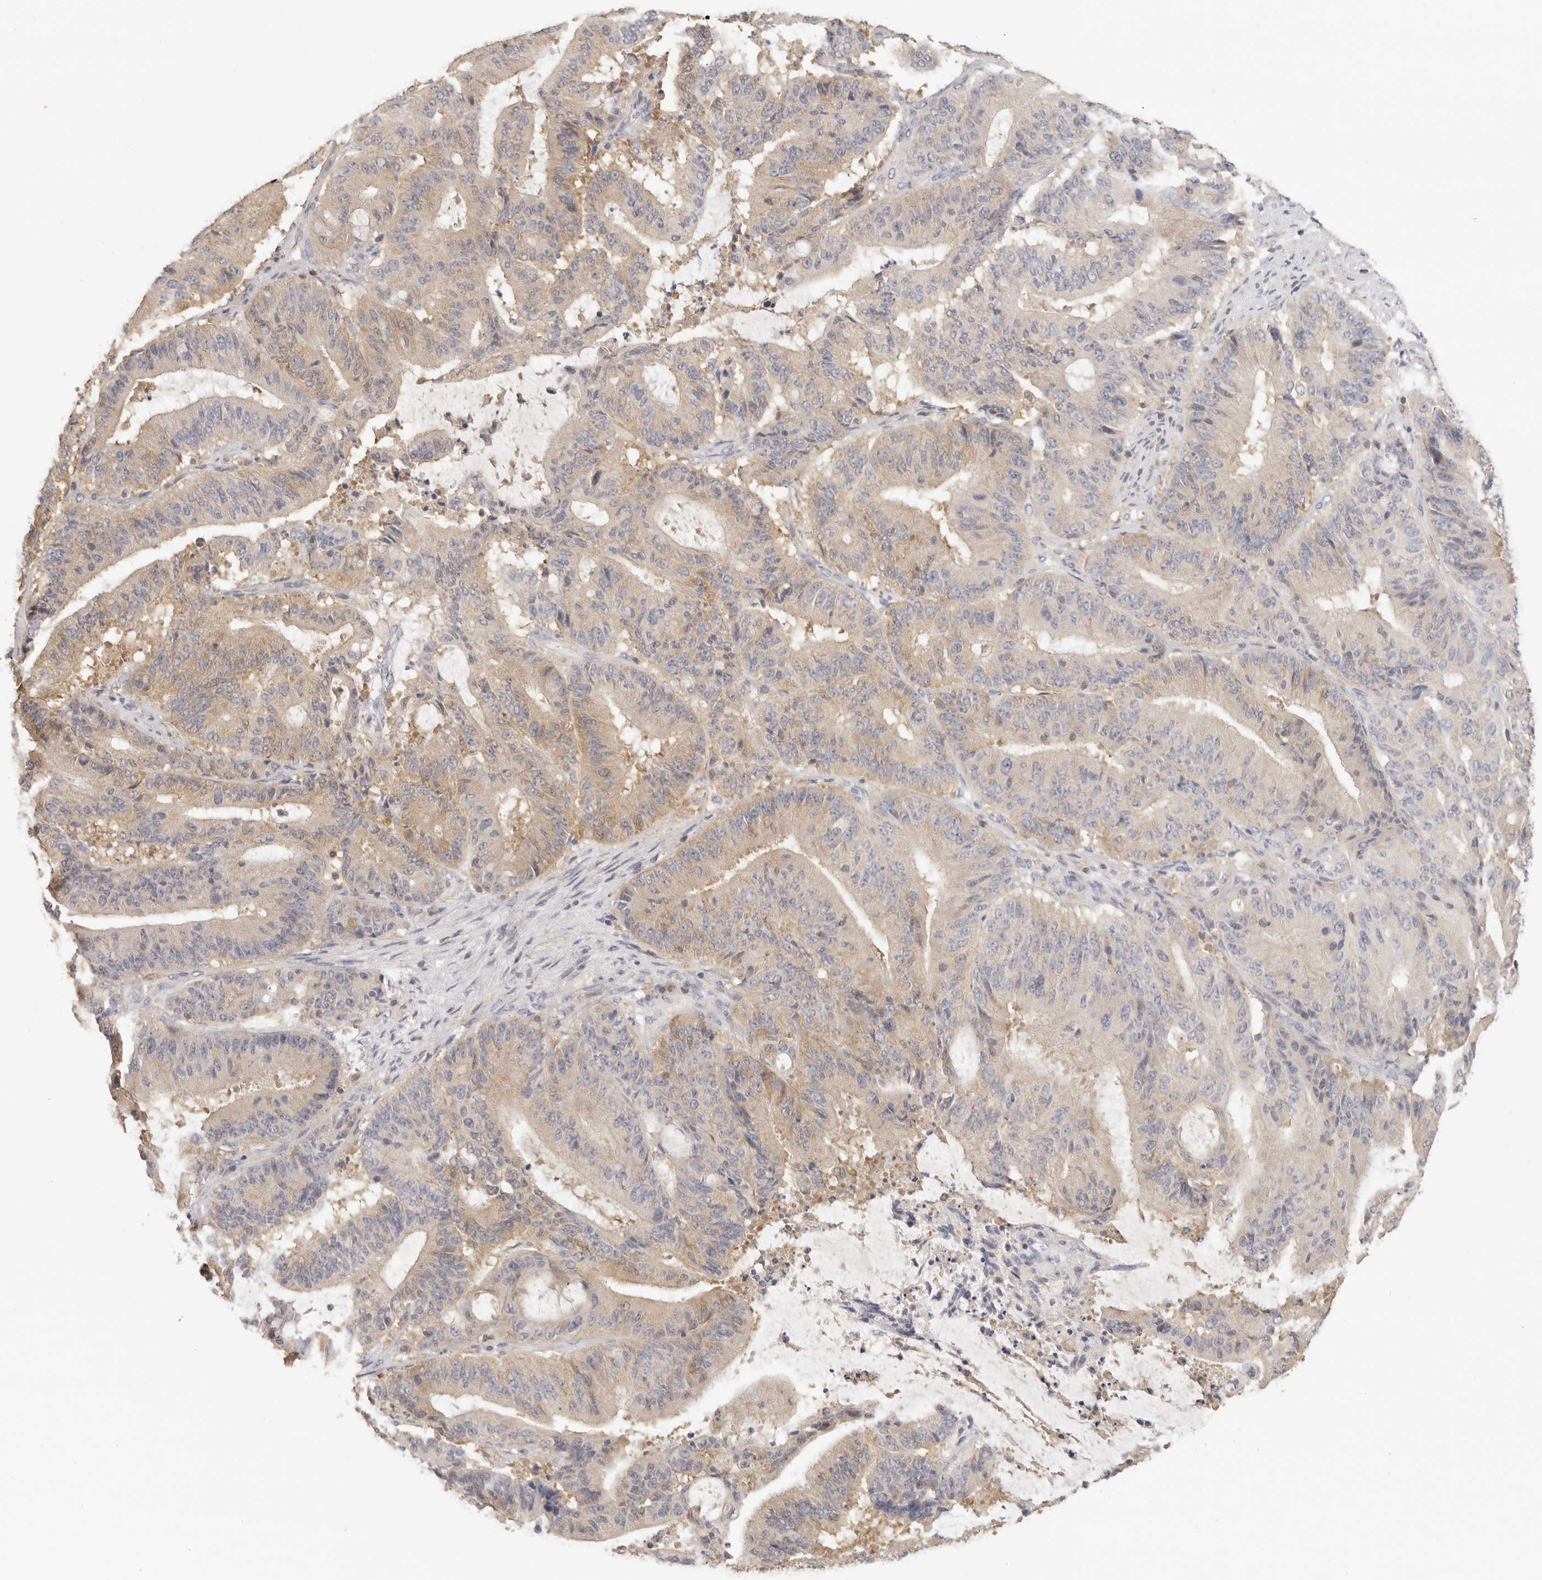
{"staining": {"intensity": "weak", "quantity": ">75%", "location": "cytoplasmic/membranous"}, "tissue": "liver cancer", "cell_type": "Tumor cells", "image_type": "cancer", "snomed": [{"axis": "morphology", "description": "Normal tissue, NOS"}, {"axis": "morphology", "description": "Cholangiocarcinoma"}, {"axis": "topography", "description": "Liver"}, {"axis": "topography", "description": "Peripheral nerve tissue"}], "caption": "Immunohistochemistry (DAB) staining of liver cancer (cholangiocarcinoma) displays weak cytoplasmic/membranous protein positivity in about >75% of tumor cells.", "gene": "CSK", "patient": {"sex": "female", "age": 73}}